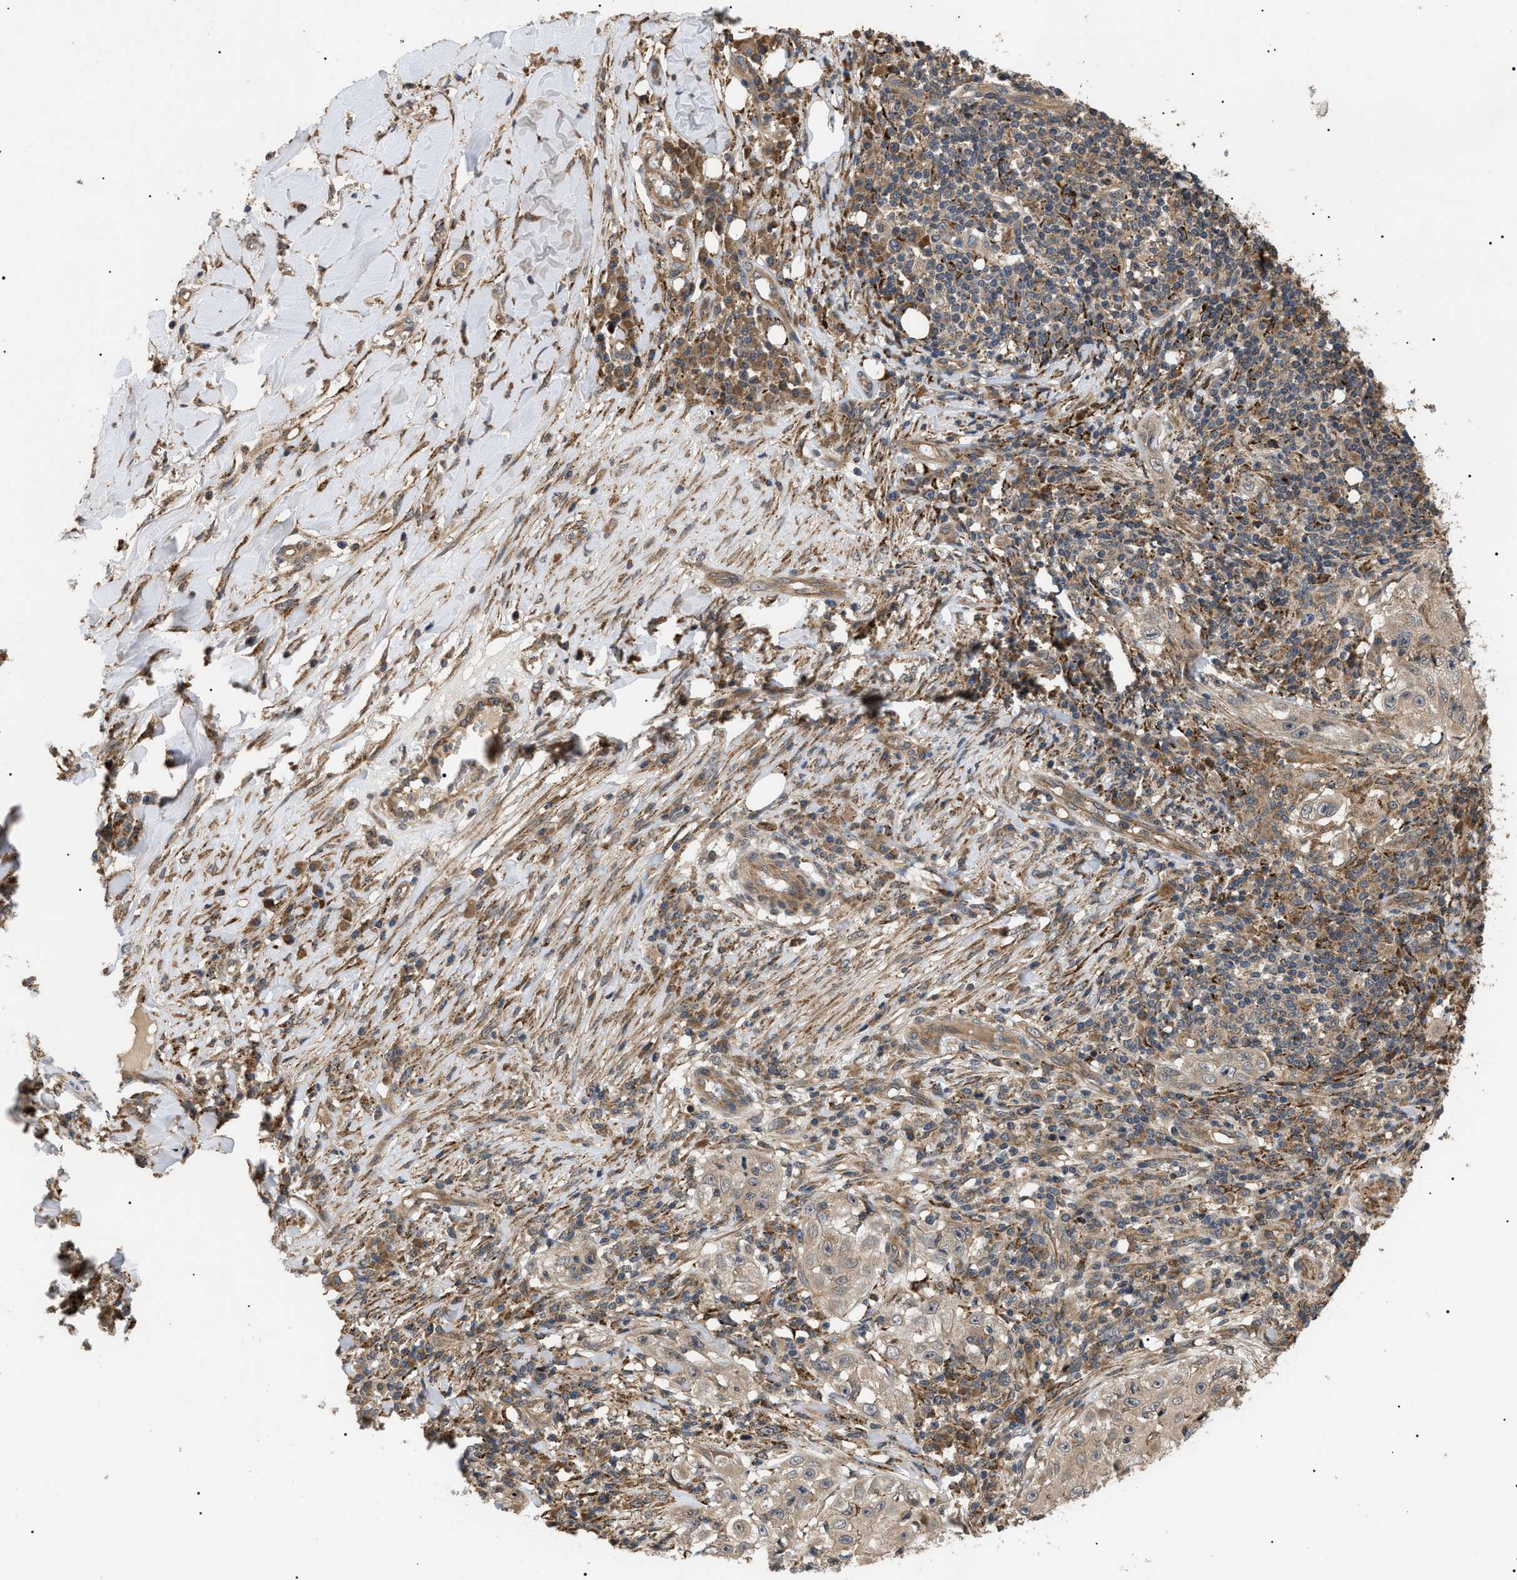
{"staining": {"intensity": "weak", "quantity": "<25%", "location": "cytoplasmic/membranous"}, "tissue": "skin cancer", "cell_type": "Tumor cells", "image_type": "cancer", "snomed": [{"axis": "morphology", "description": "Squamous cell carcinoma, NOS"}, {"axis": "topography", "description": "Skin"}], "caption": "An immunohistochemistry histopathology image of skin cancer (squamous cell carcinoma) is shown. There is no staining in tumor cells of skin cancer (squamous cell carcinoma).", "gene": "ASTL", "patient": {"sex": "male", "age": 86}}